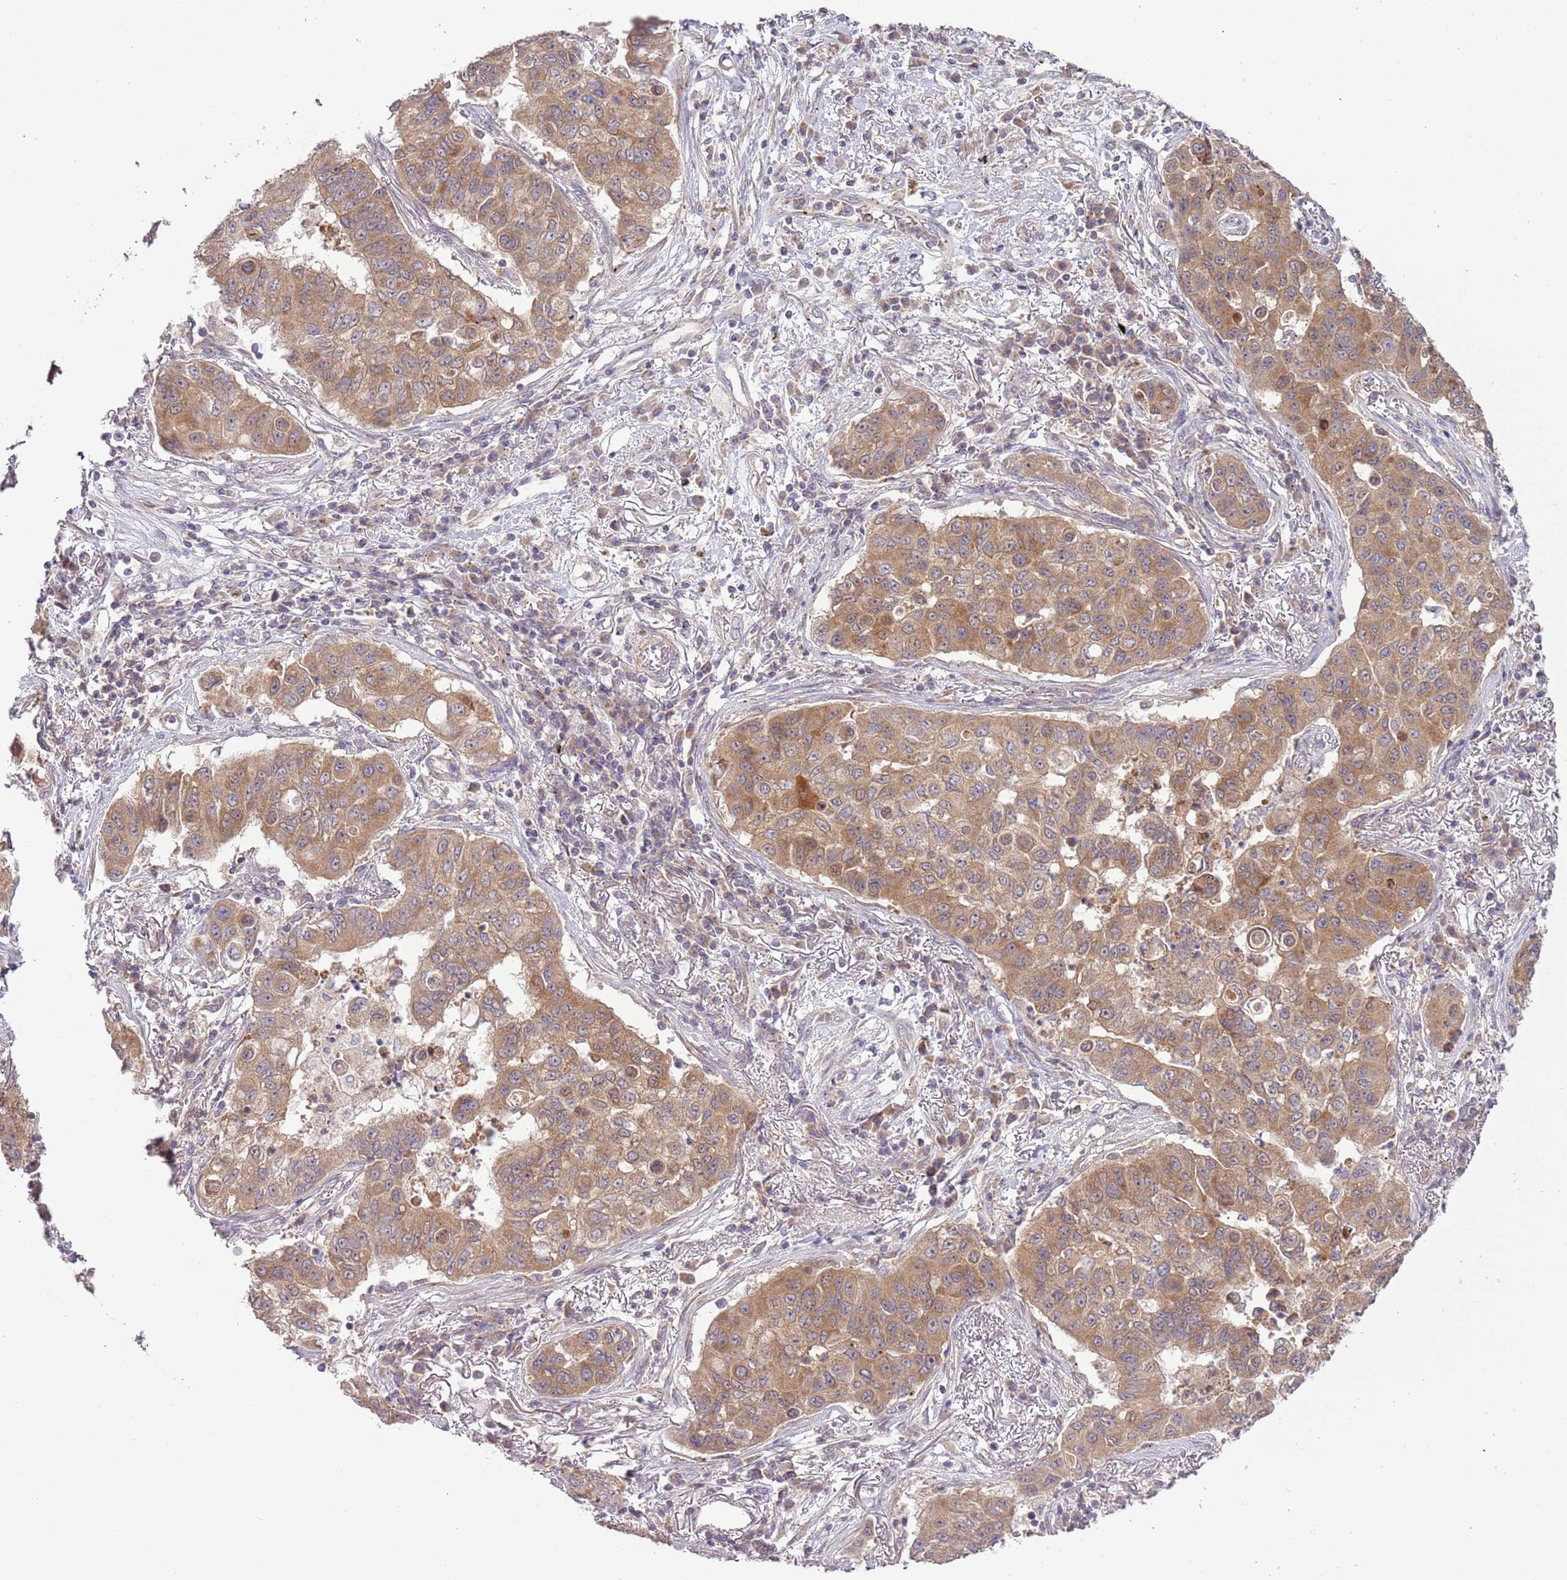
{"staining": {"intensity": "moderate", "quantity": ">75%", "location": "cytoplasmic/membranous"}, "tissue": "lung cancer", "cell_type": "Tumor cells", "image_type": "cancer", "snomed": [{"axis": "morphology", "description": "Squamous cell carcinoma, NOS"}, {"axis": "topography", "description": "Lung"}], "caption": "Immunohistochemistry of lung squamous cell carcinoma exhibits medium levels of moderate cytoplasmic/membranous staining in about >75% of tumor cells.", "gene": "DTD2", "patient": {"sex": "male", "age": 74}}